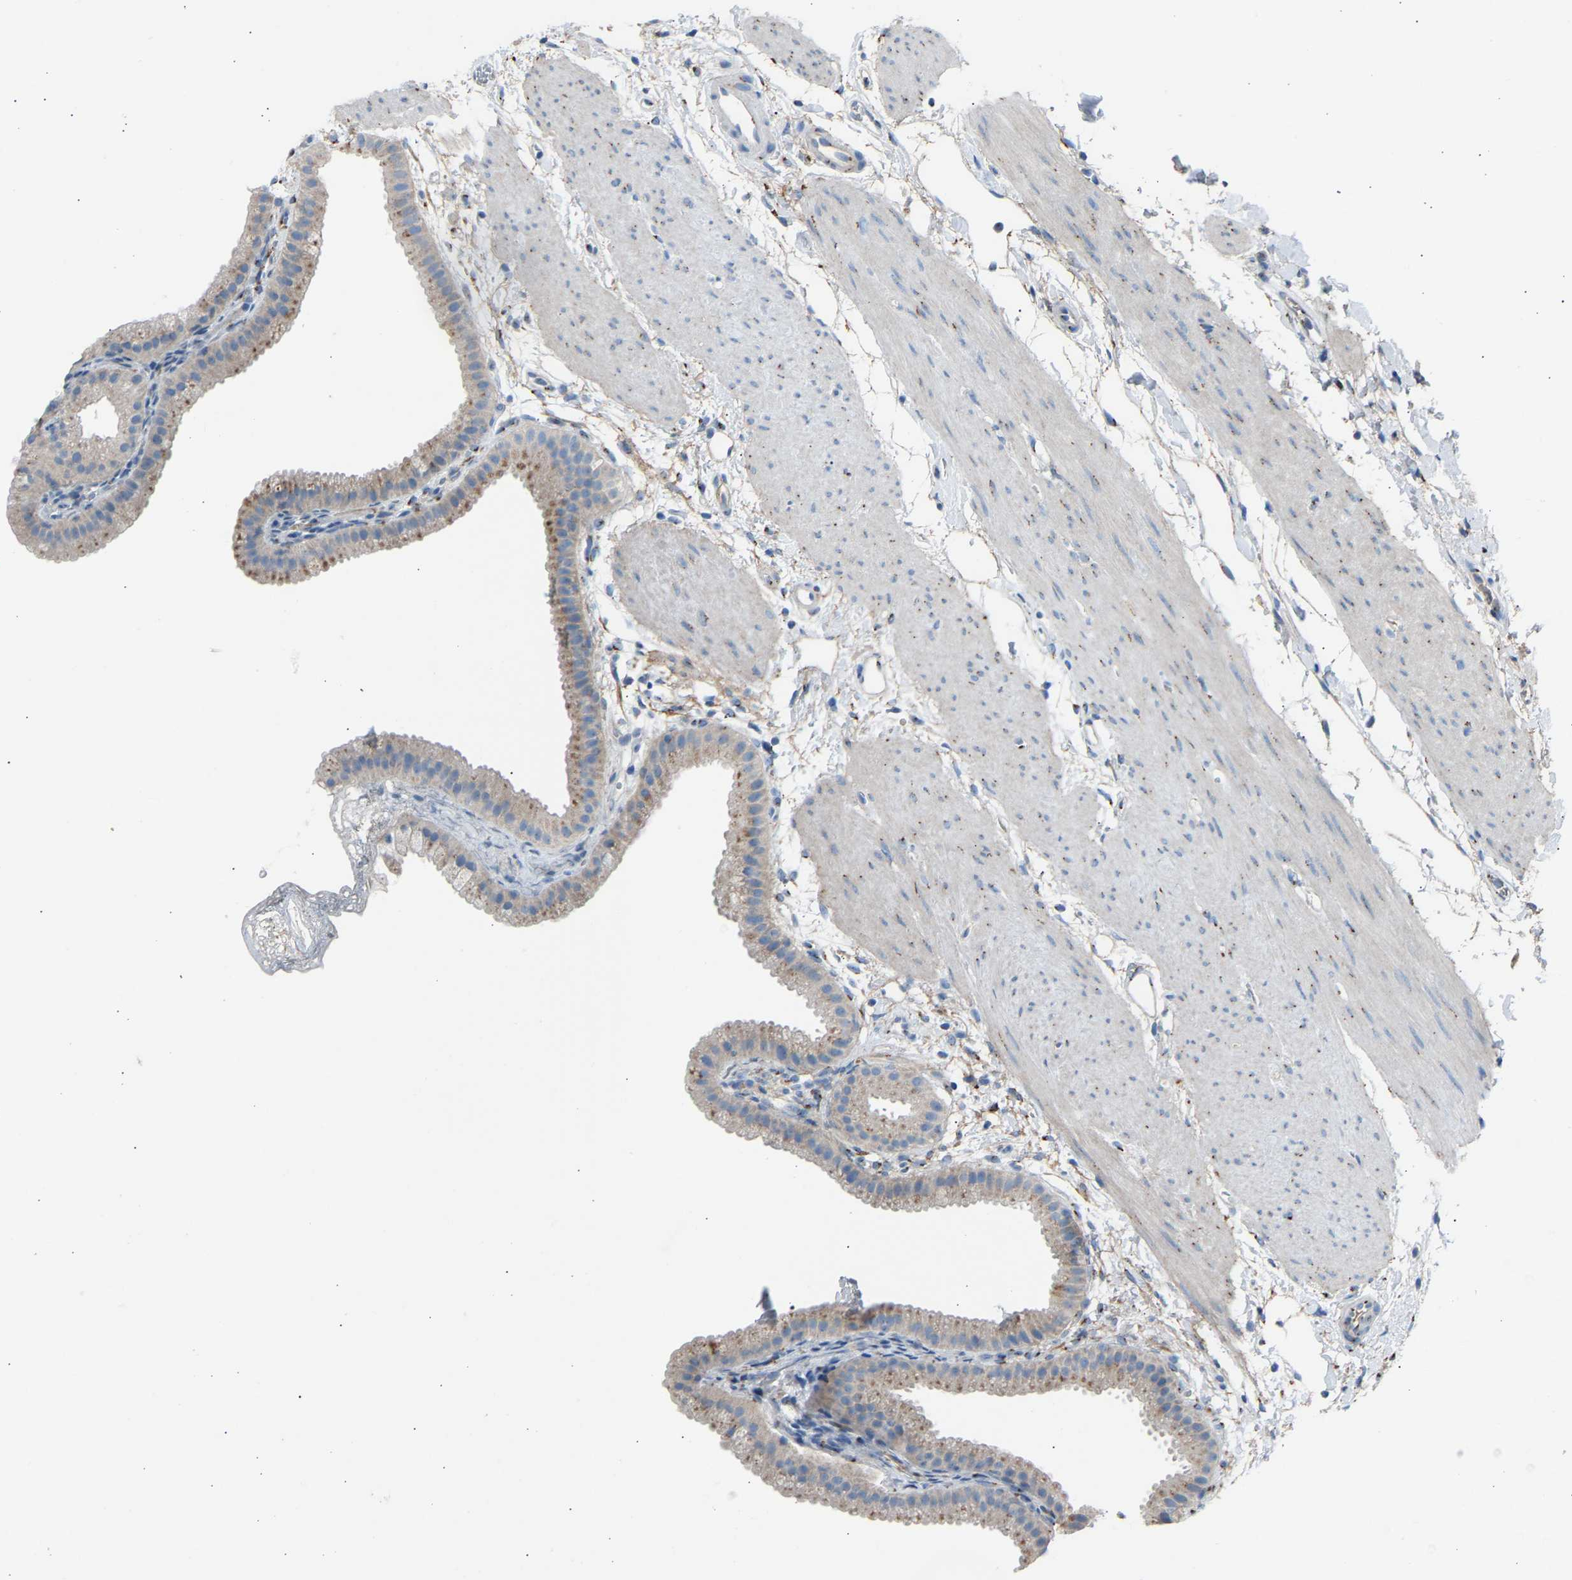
{"staining": {"intensity": "moderate", "quantity": "25%-75%", "location": "cytoplasmic/membranous"}, "tissue": "gallbladder", "cell_type": "Glandular cells", "image_type": "normal", "snomed": [{"axis": "morphology", "description": "Normal tissue, NOS"}, {"axis": "topography", "description": "Gallbladder"}], "caption": "This is an image of IHC staining of normal gallbladder, which shows moderate expression in the cytoplasmic/membranous of glandular cells.", "gene": "CYREN", "patient": {"sex": "female", "age": 64}}